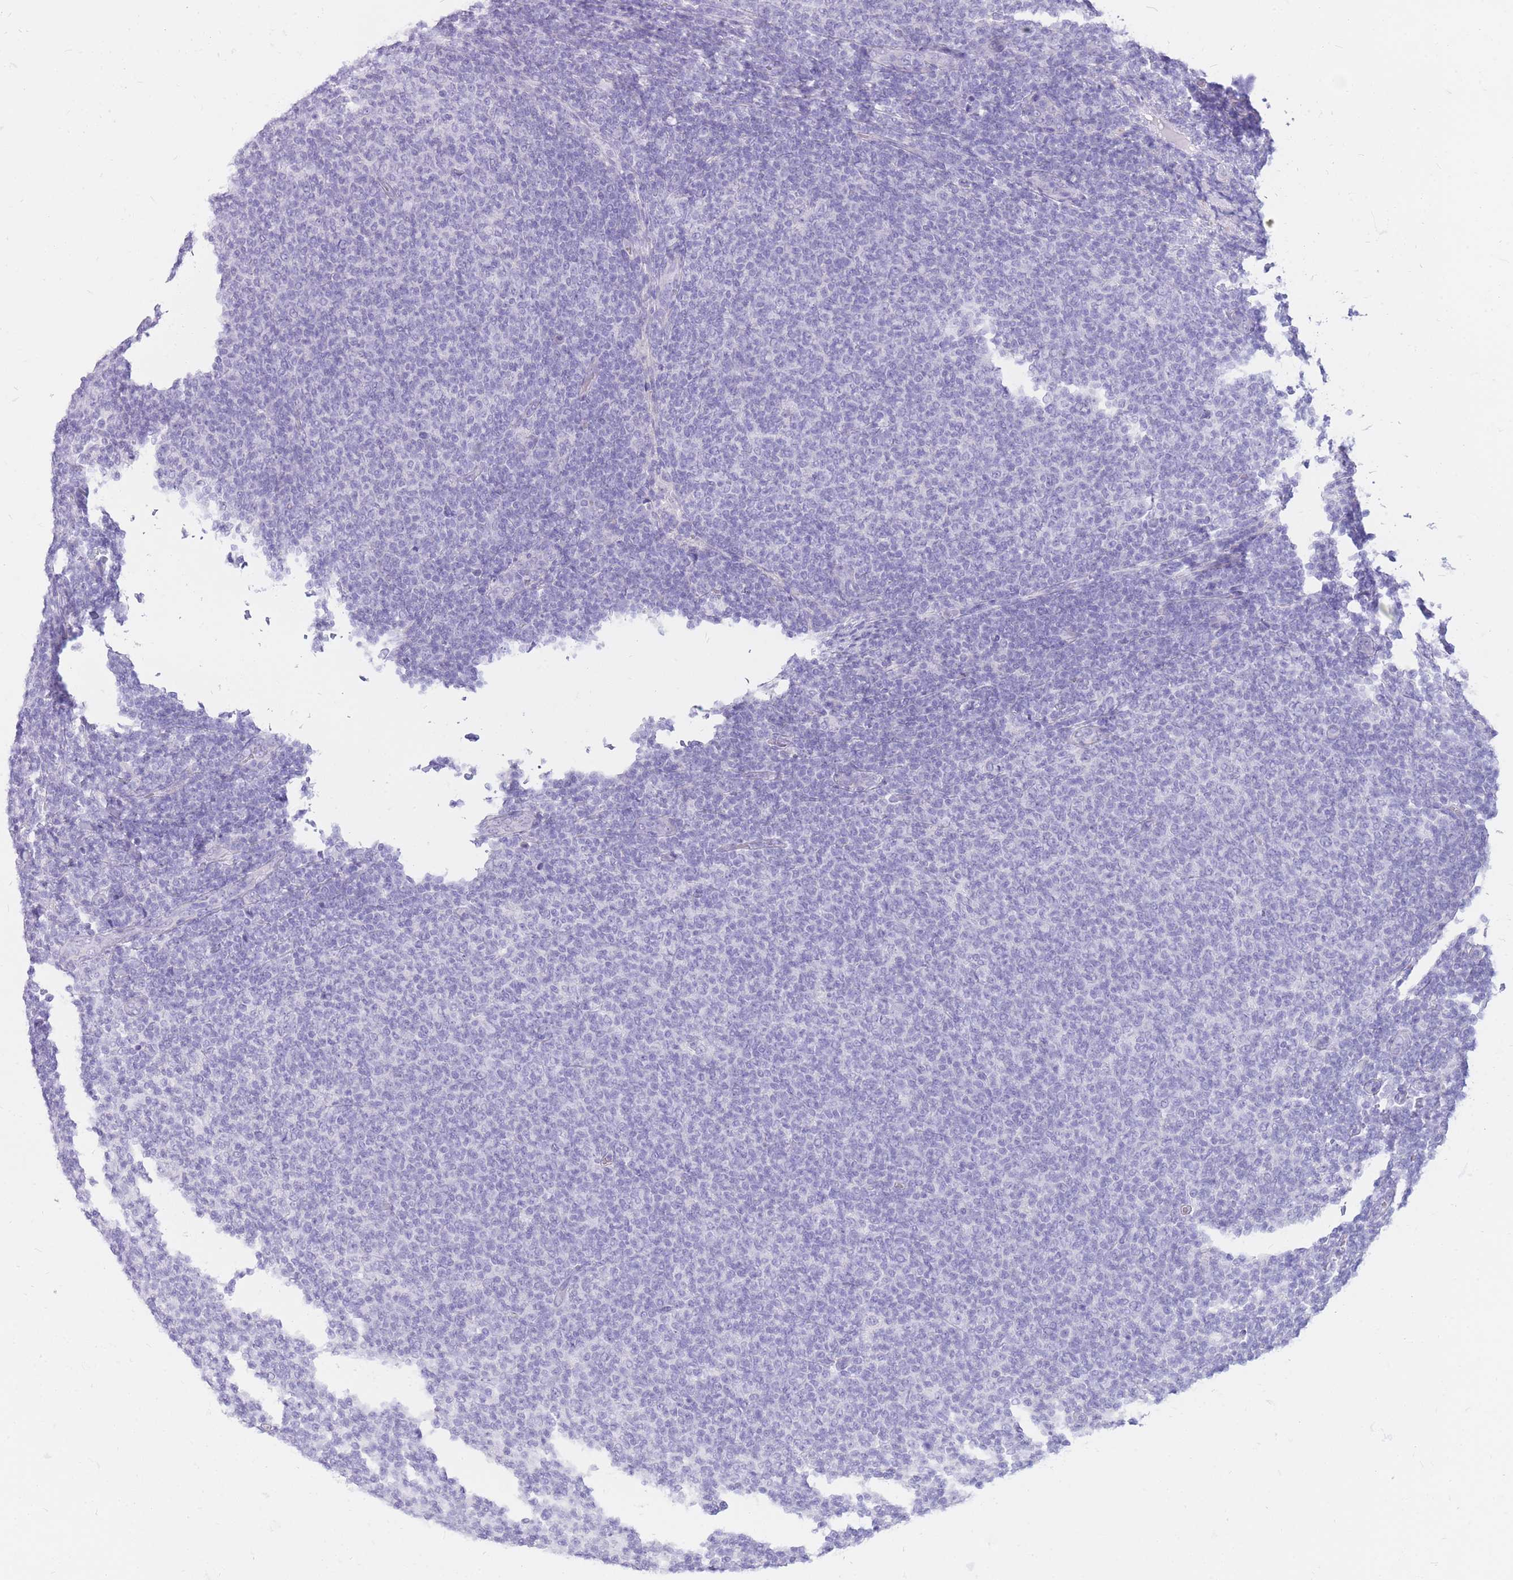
{"staining": {"intensity": "negative", "quantity": "none", "location": "none"}, "tissue": "lymphoma", "cell_type": "Tumor cells", "image_type": "cancer", "snomed": [{"axis": "morphology", "description": "Malignant lymphoma, non-Hodgkin's type, Low grade"}, {"axis": "topography", "description": "Lymph node"}], "caption": "An immunohistochemistry micrograph of lymphoma is shown. There is no staining in tumor cells of lymphoma.", "gene": "CYP21A2", "patient": {"sex": "male", "age": 66}}